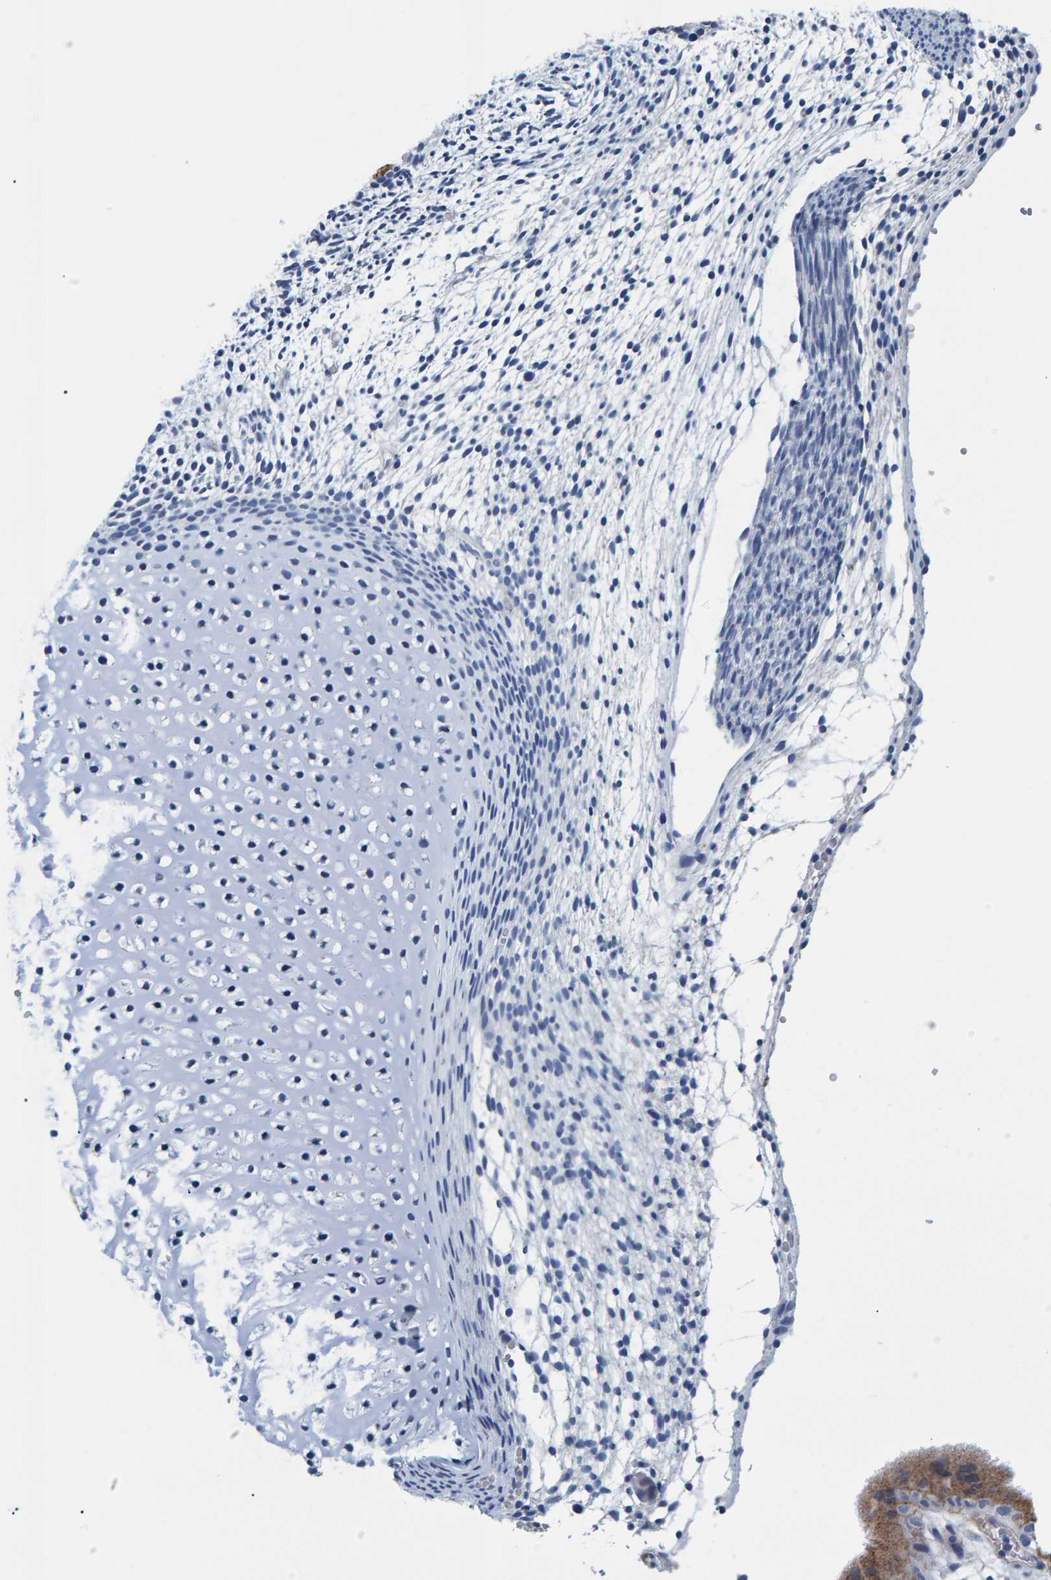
{"staining": {"intensity": "negative", "quantity": "none", "location": "none"}, "tissue": "placenta", "cell_type": "Decidual cells", "image_type": "normal", "snomed": [{"axis": "morphology", "description": "Normal tissue, NOS"}, {"axis": "topography", "description": "Placenta"}], "caption": "The micrograph reveals no staining of decidual cells in unremarkable placenta.", "gene": "IDO1", "patient": {"sex": "female", "age": 18}}